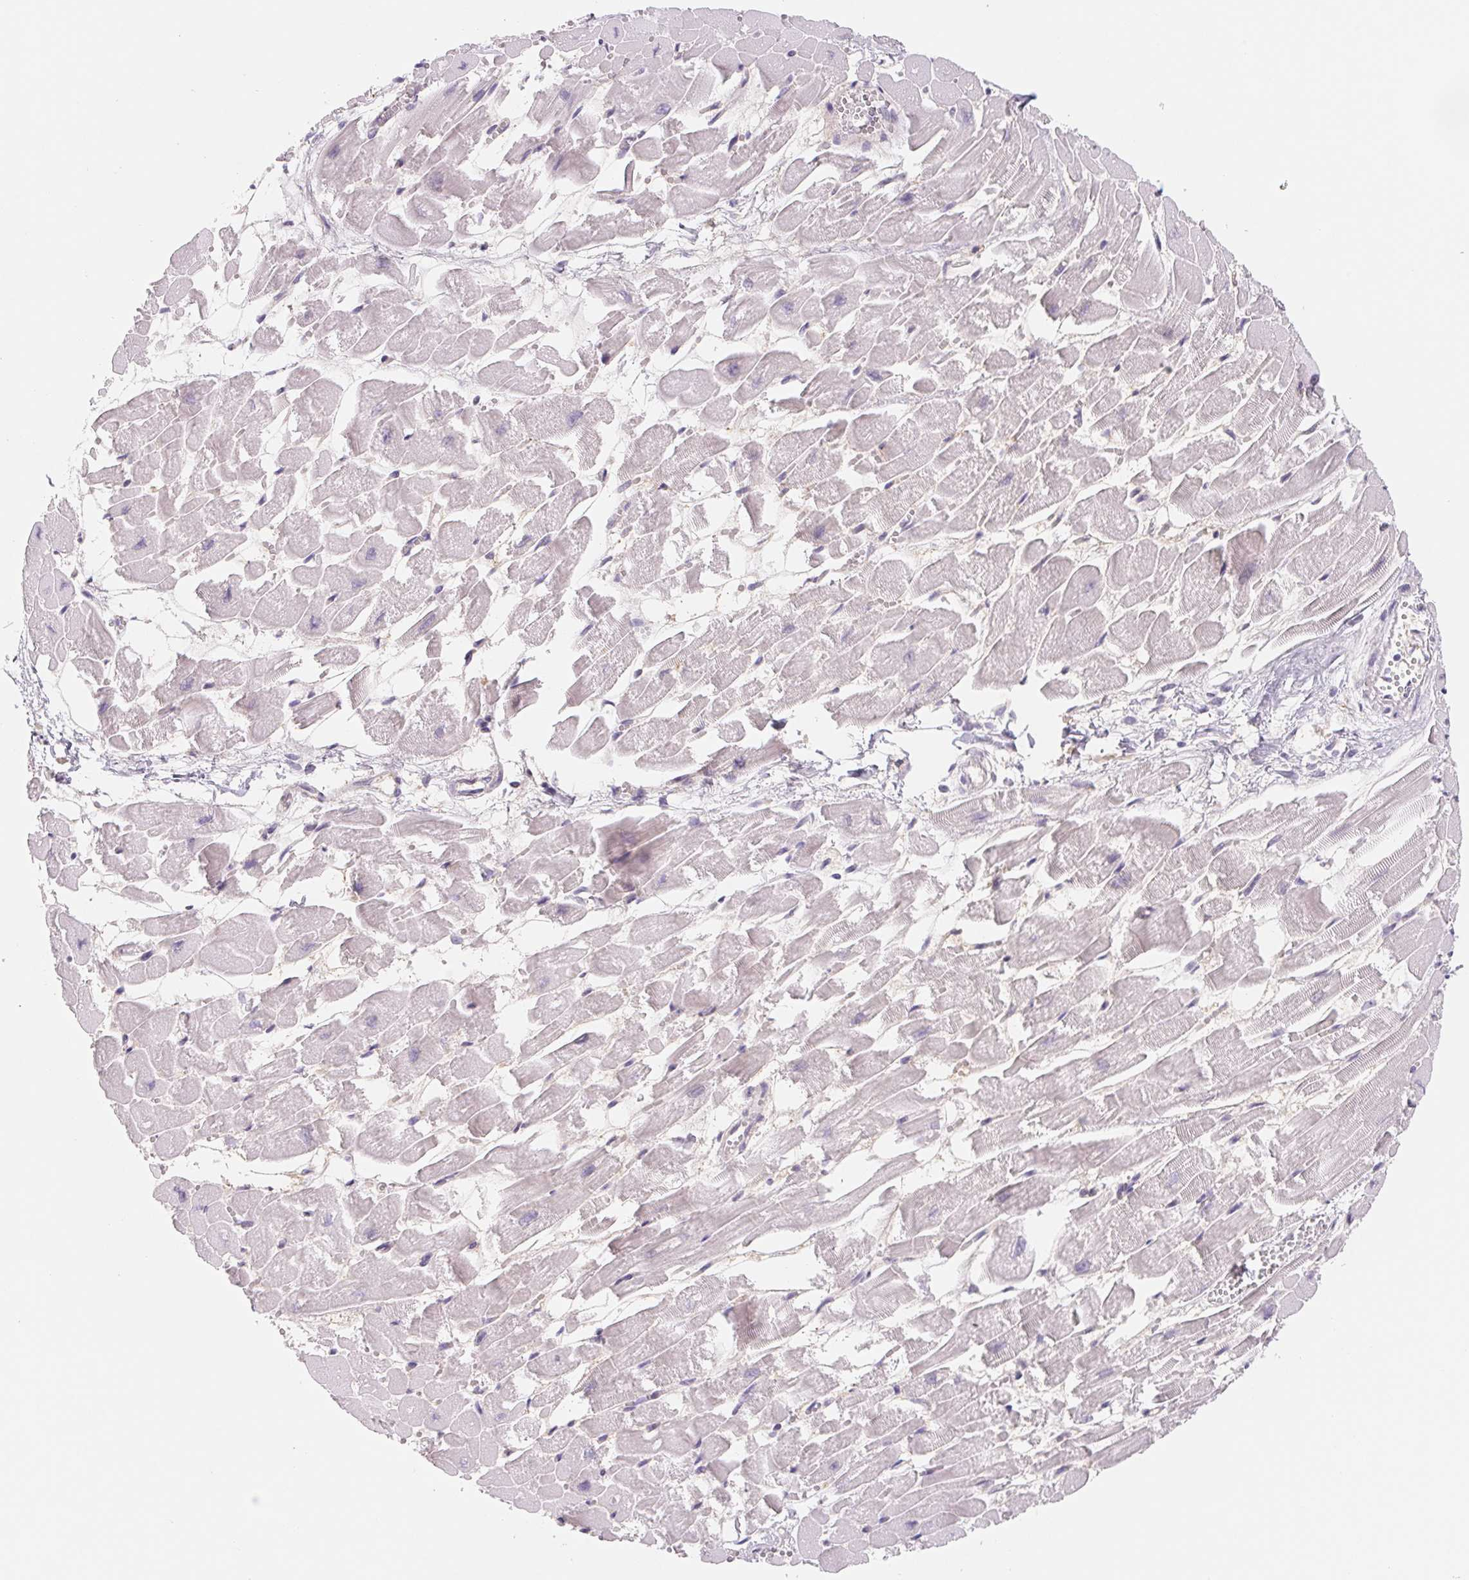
{"staining": {"intensity": "weak", "quantity": "<25%", "location": "cytoplasmic/membranous"}, "tissue": "heart muscle", "cell_type": "Cardiomyocytes", "image_type": "normal", "snomed": [{"axis": "morphology", "description": "Normal tissue, NOS"}, {"axis": "topography", "description": "Heart"}], "caption": "Protein analysis of normal heart muscle demonstrates no significant staining in cardiomyocytes. (DAB immunohistochemistry (IHC), high magnification).", "gene": "CTNND2", "patient": {"sex": "female", "age": 52}}